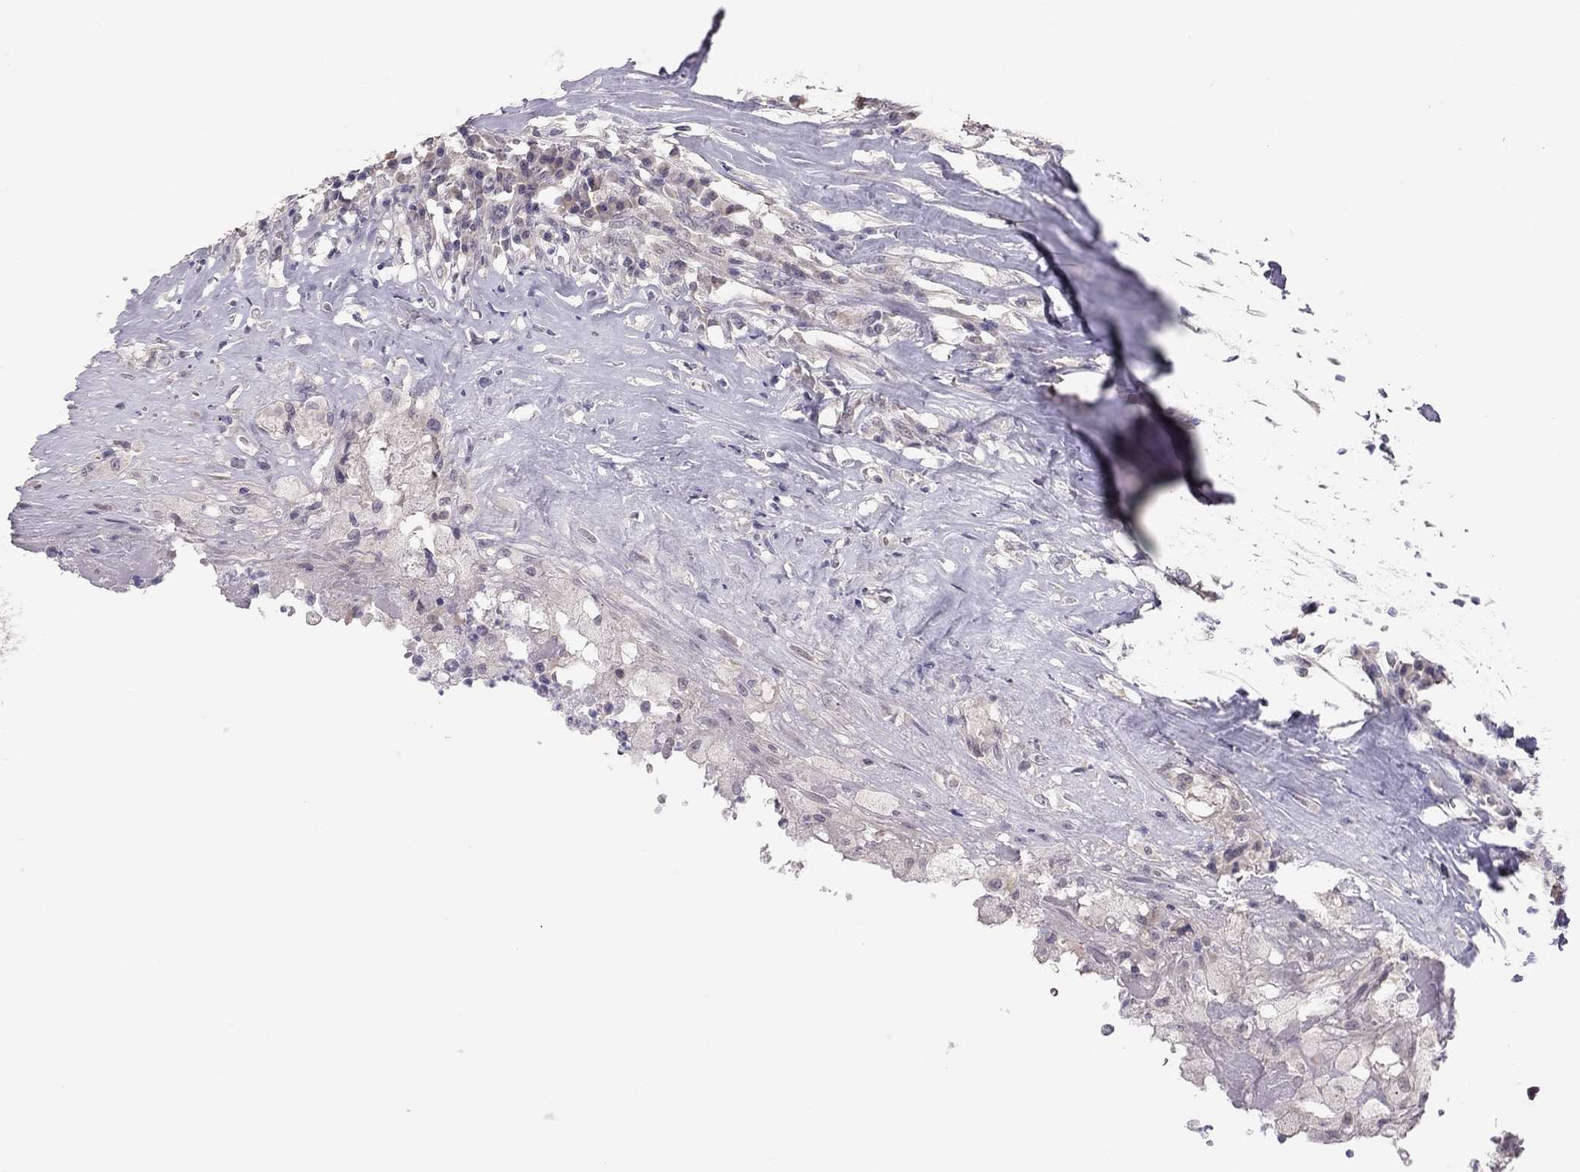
{"staining": {"intensity": "negative", "quantity": "none", "location": "none"}, "tissue": "testis cancer", "cell_type": "Tumor cells", "image_type": "cancer", "snomed": [{"axis": "morphology", "description": "Necrosis, NOS"}, {"axis": "morphology", "description": "Carcinoma, Embryonal, NOS"}, {"axis": "topography", "description": "Testis"}], "caption": "A high-resolution photomicrograph shows IHC staining of testis embryonal carcinoma, which demonstrates no significant positivity in tumor cells.", "gene": "HSF2BP", "patient": {"sex": "male", "age": 19}}